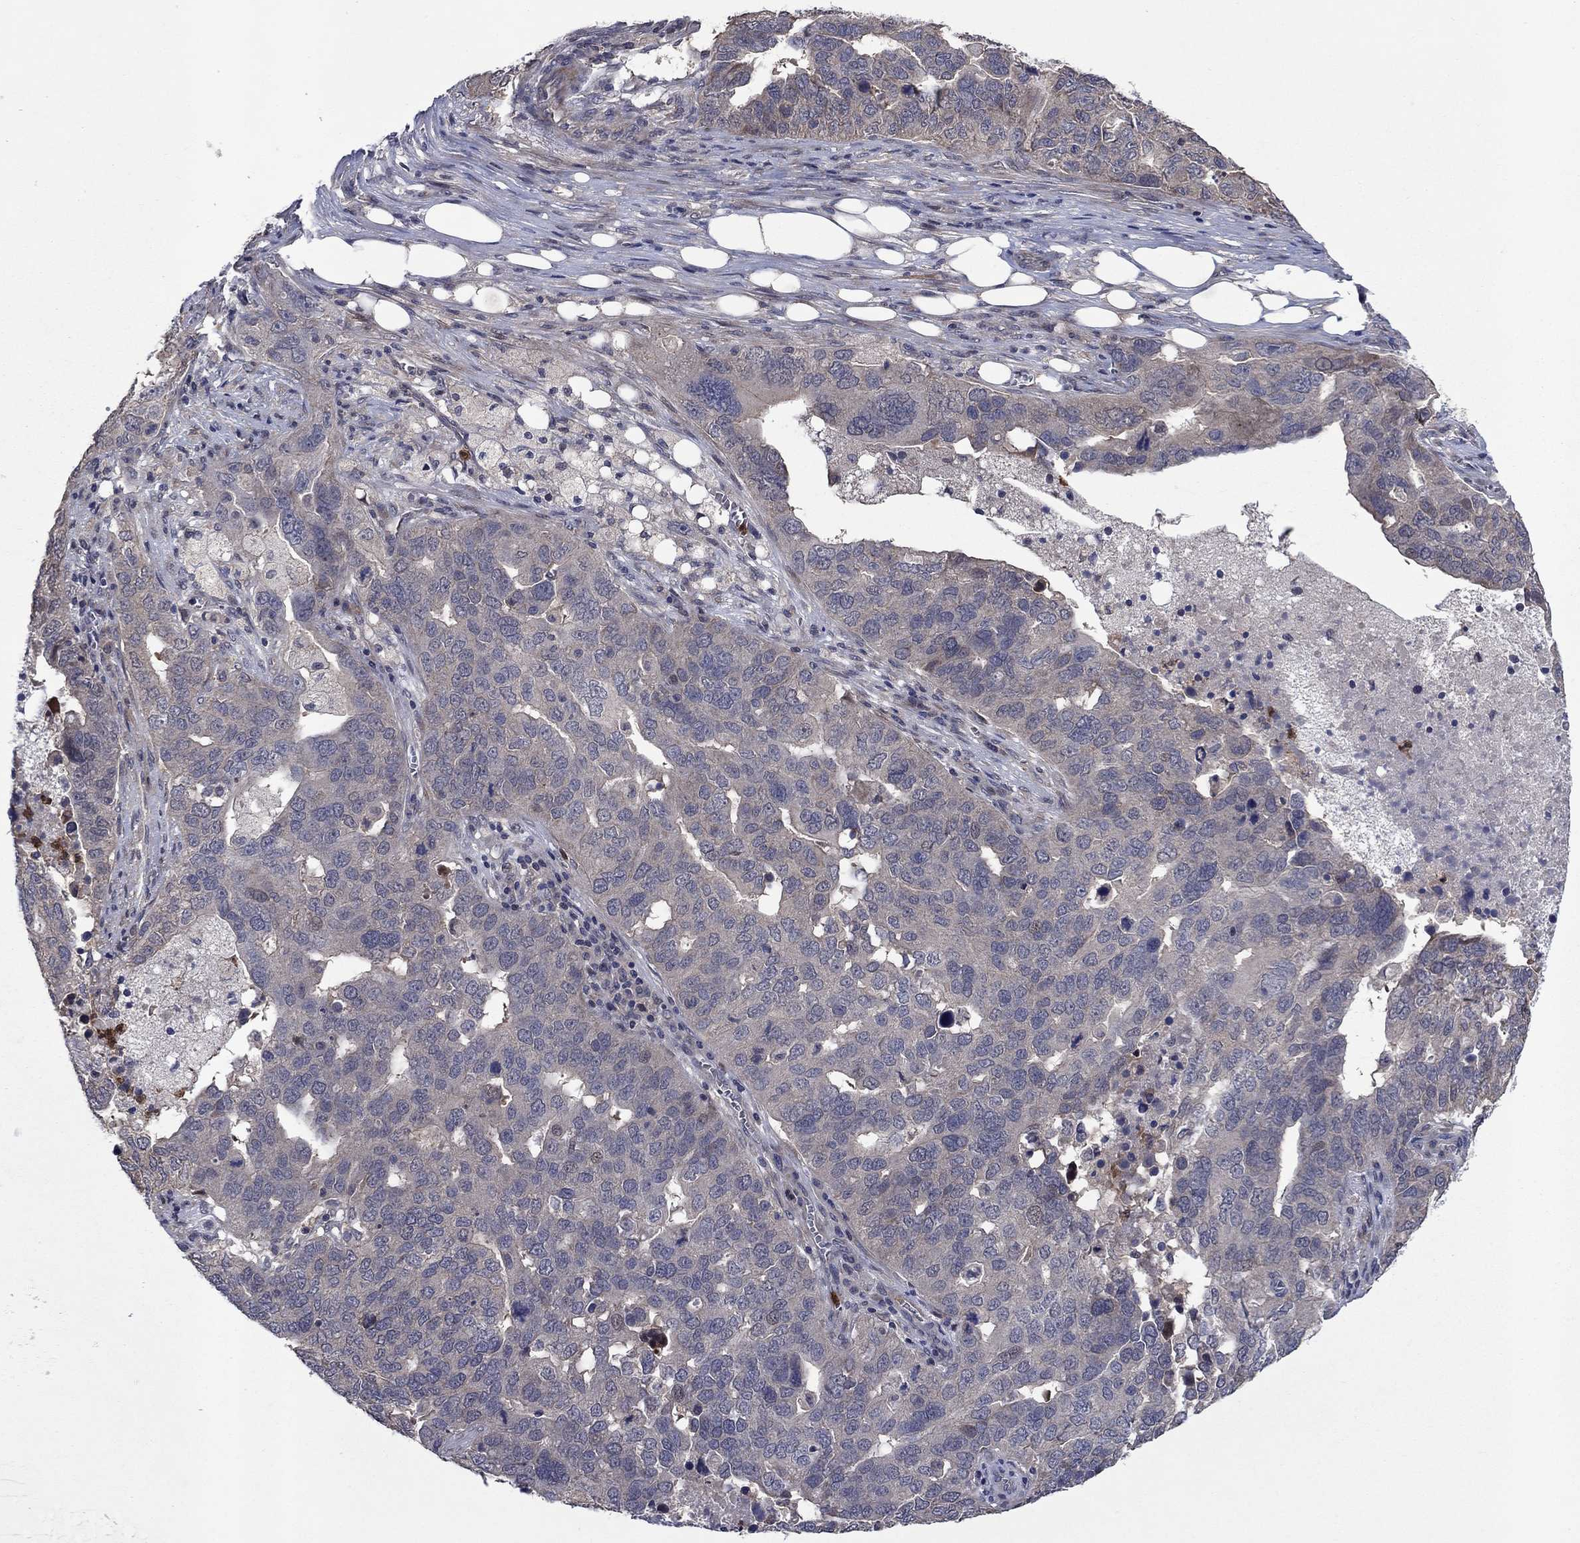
{"staining": {"intensity": "moderate", "quantity": "<25%", "location": "cytoplasmic/membranous"}, "tissue": "ovarian cancer", "cell_type": "Tumor cells", "image_type": "cancer", "snomed": [{"axis": "morphology", "description": "Carcinoma, endometroid"}, {"axis": "topography", "description": "Soft tissue"}, {"axis": "topography", "description": "Ovary"}], "caption": "Protein staining of ovarian endometroid carcinoma tissue reveals moderate cytoplasmic/membranous staining in about <25% of tumor cells.", "gene": "MSRB1", "patient": {"sex": "female", "age": 52}}